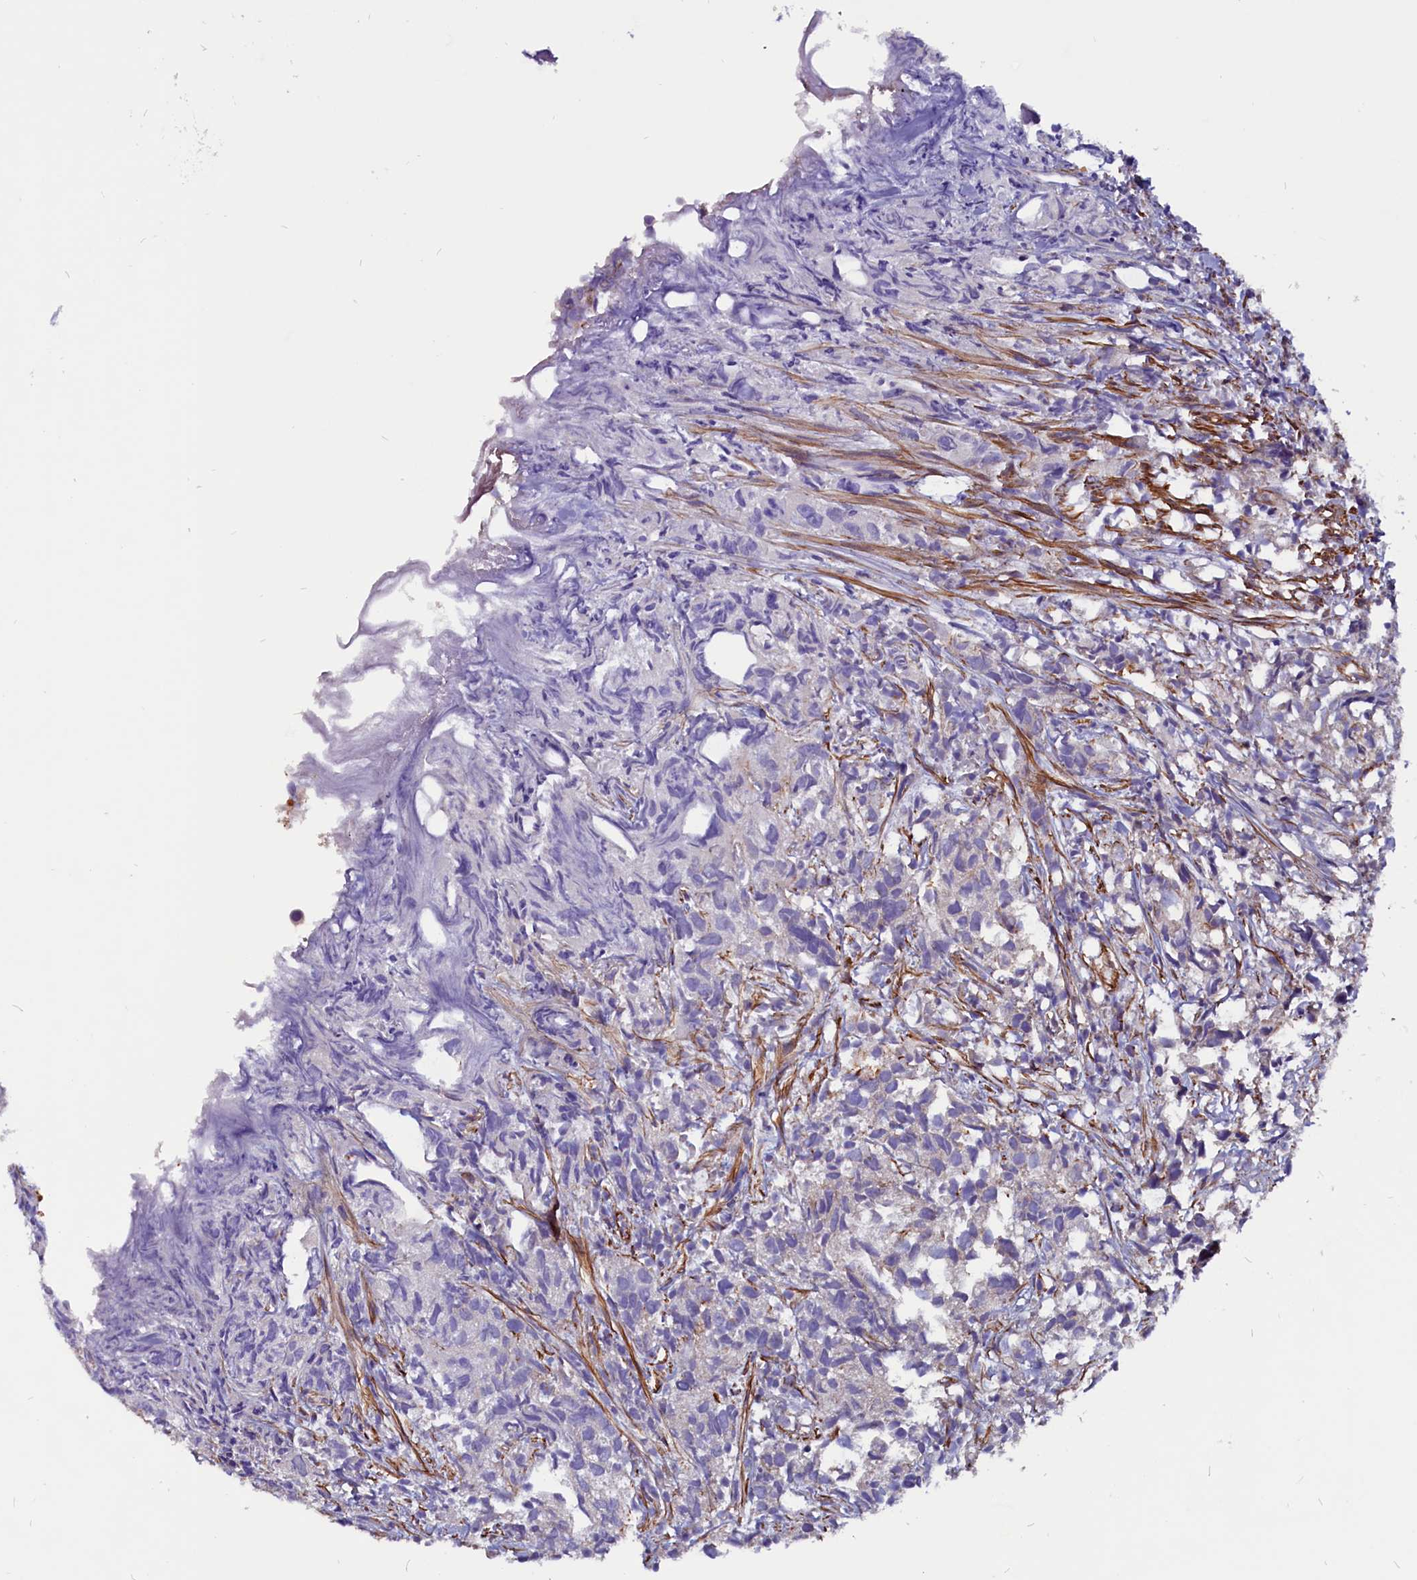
{"staining": {"intensity": "negative", "quantity": "none", "location": "none"}, "tissue": "urothelial cancer", "cell_type": "Tumor cells", "image_type": "cancer", "snomed": [{"axis": "morphology", "description": "Urothelial carcinoma, High grade"}, {"axis": "topography", "description": "Urinary bladder"}], "caption": "The IHC photomicrograph has no significant positivity in tumor cells of urothelial carcinoma (high-grade) tissue.", "gene": "ZNF749", "patient": {"sex": "female", "age": 75}}